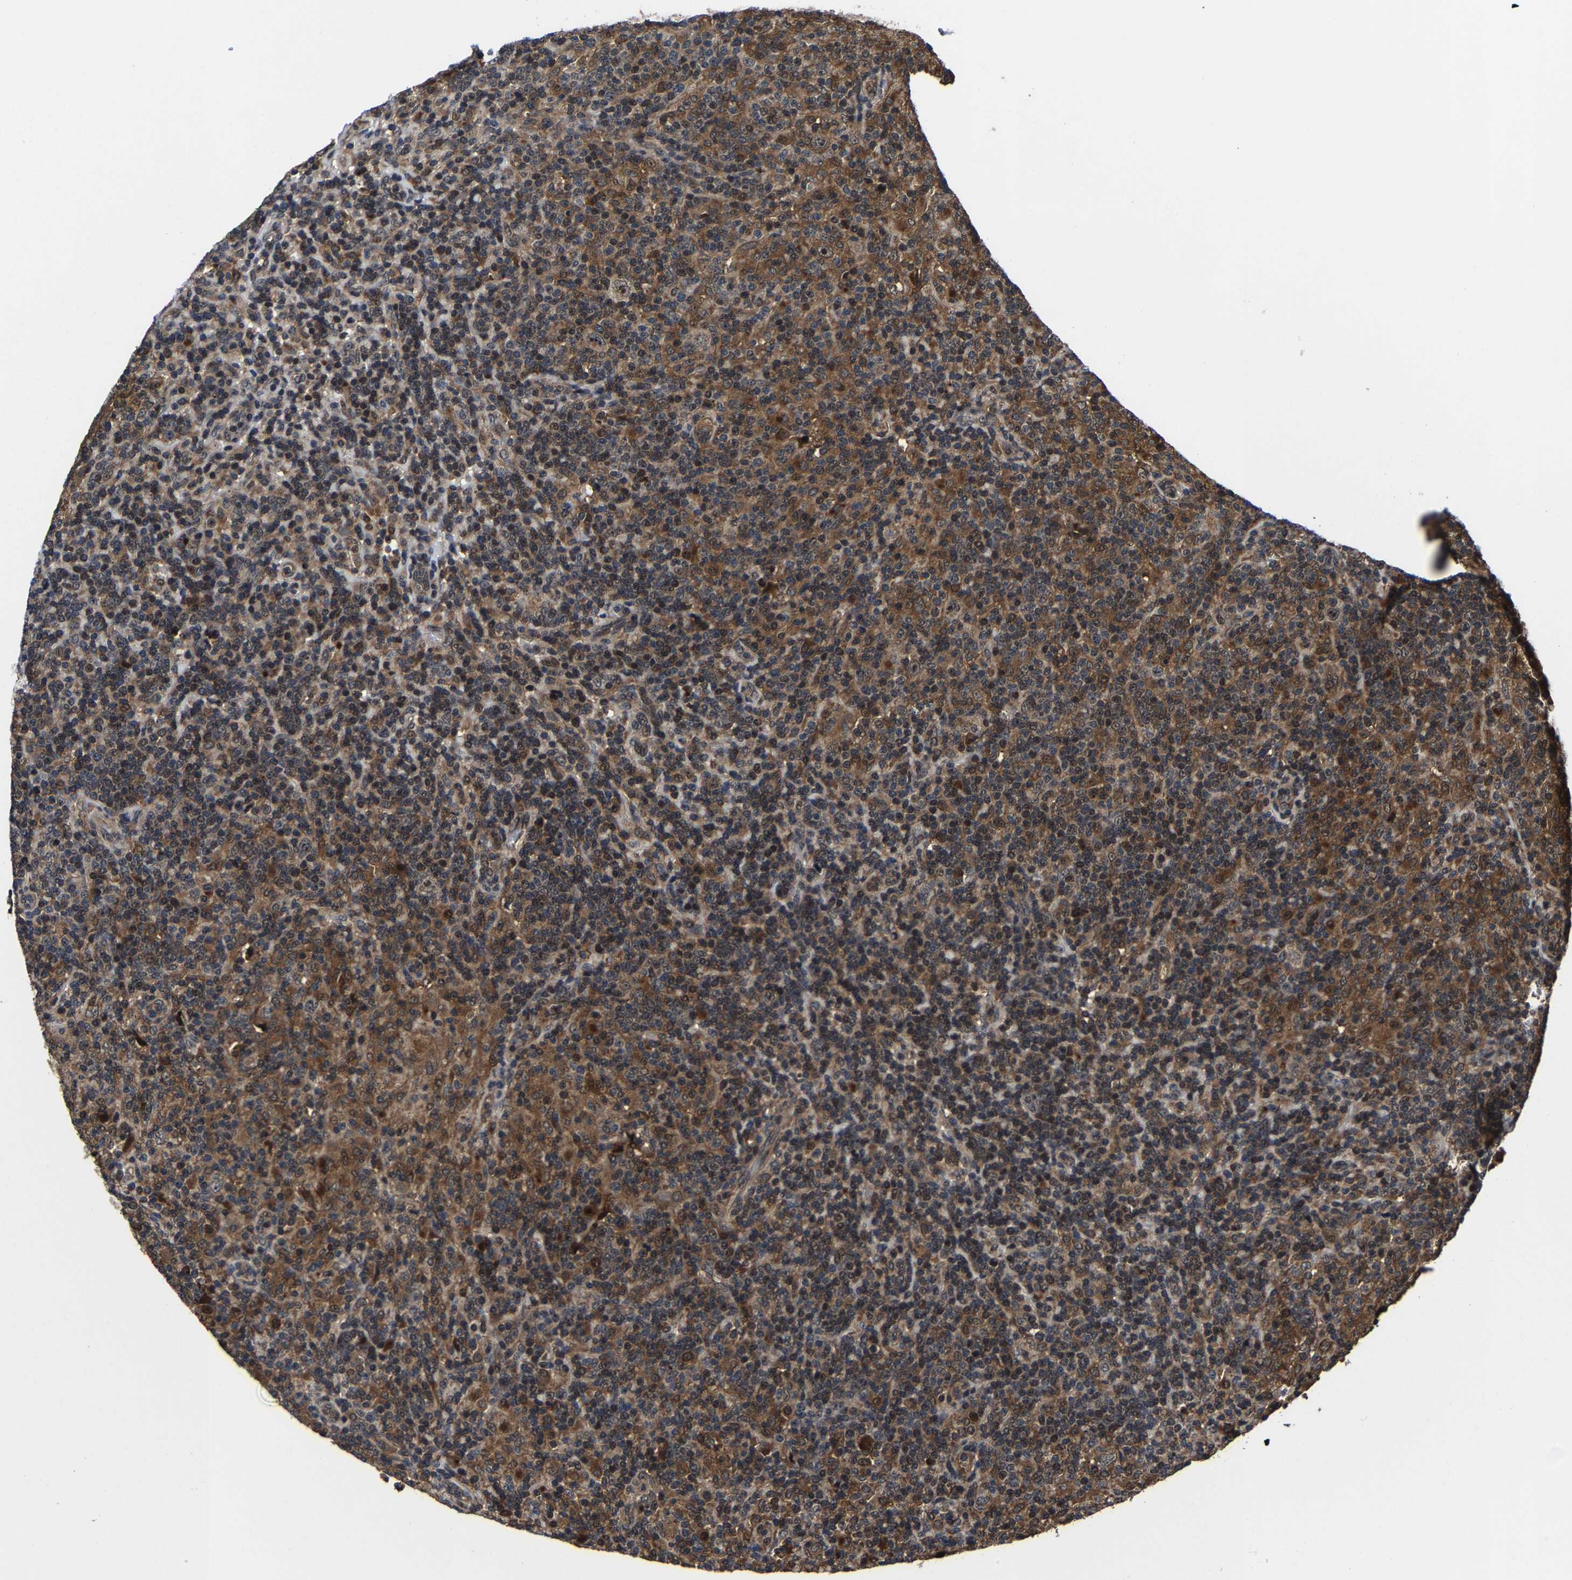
{"staining": {"intensity": "moderate", "quantity": "25%-75%", "location": "nuclear"}, "tissue": "lymphoma", "cell_type": "Tumor cells", "image_type": "cancer", "snomed": [{"axis": "morphology", "description": "Hodgkin's disease, NOS"}, {"axis": "topography", "description": "Lymph node"}], "caption": "DAB immunohistochemical staining of lymphoma exhibits moderate nuclear protein staining in about 25%-75% of tumor cells.", "gene": "ZCCHC7", "patient": {"sex": "male", "age": 70}}